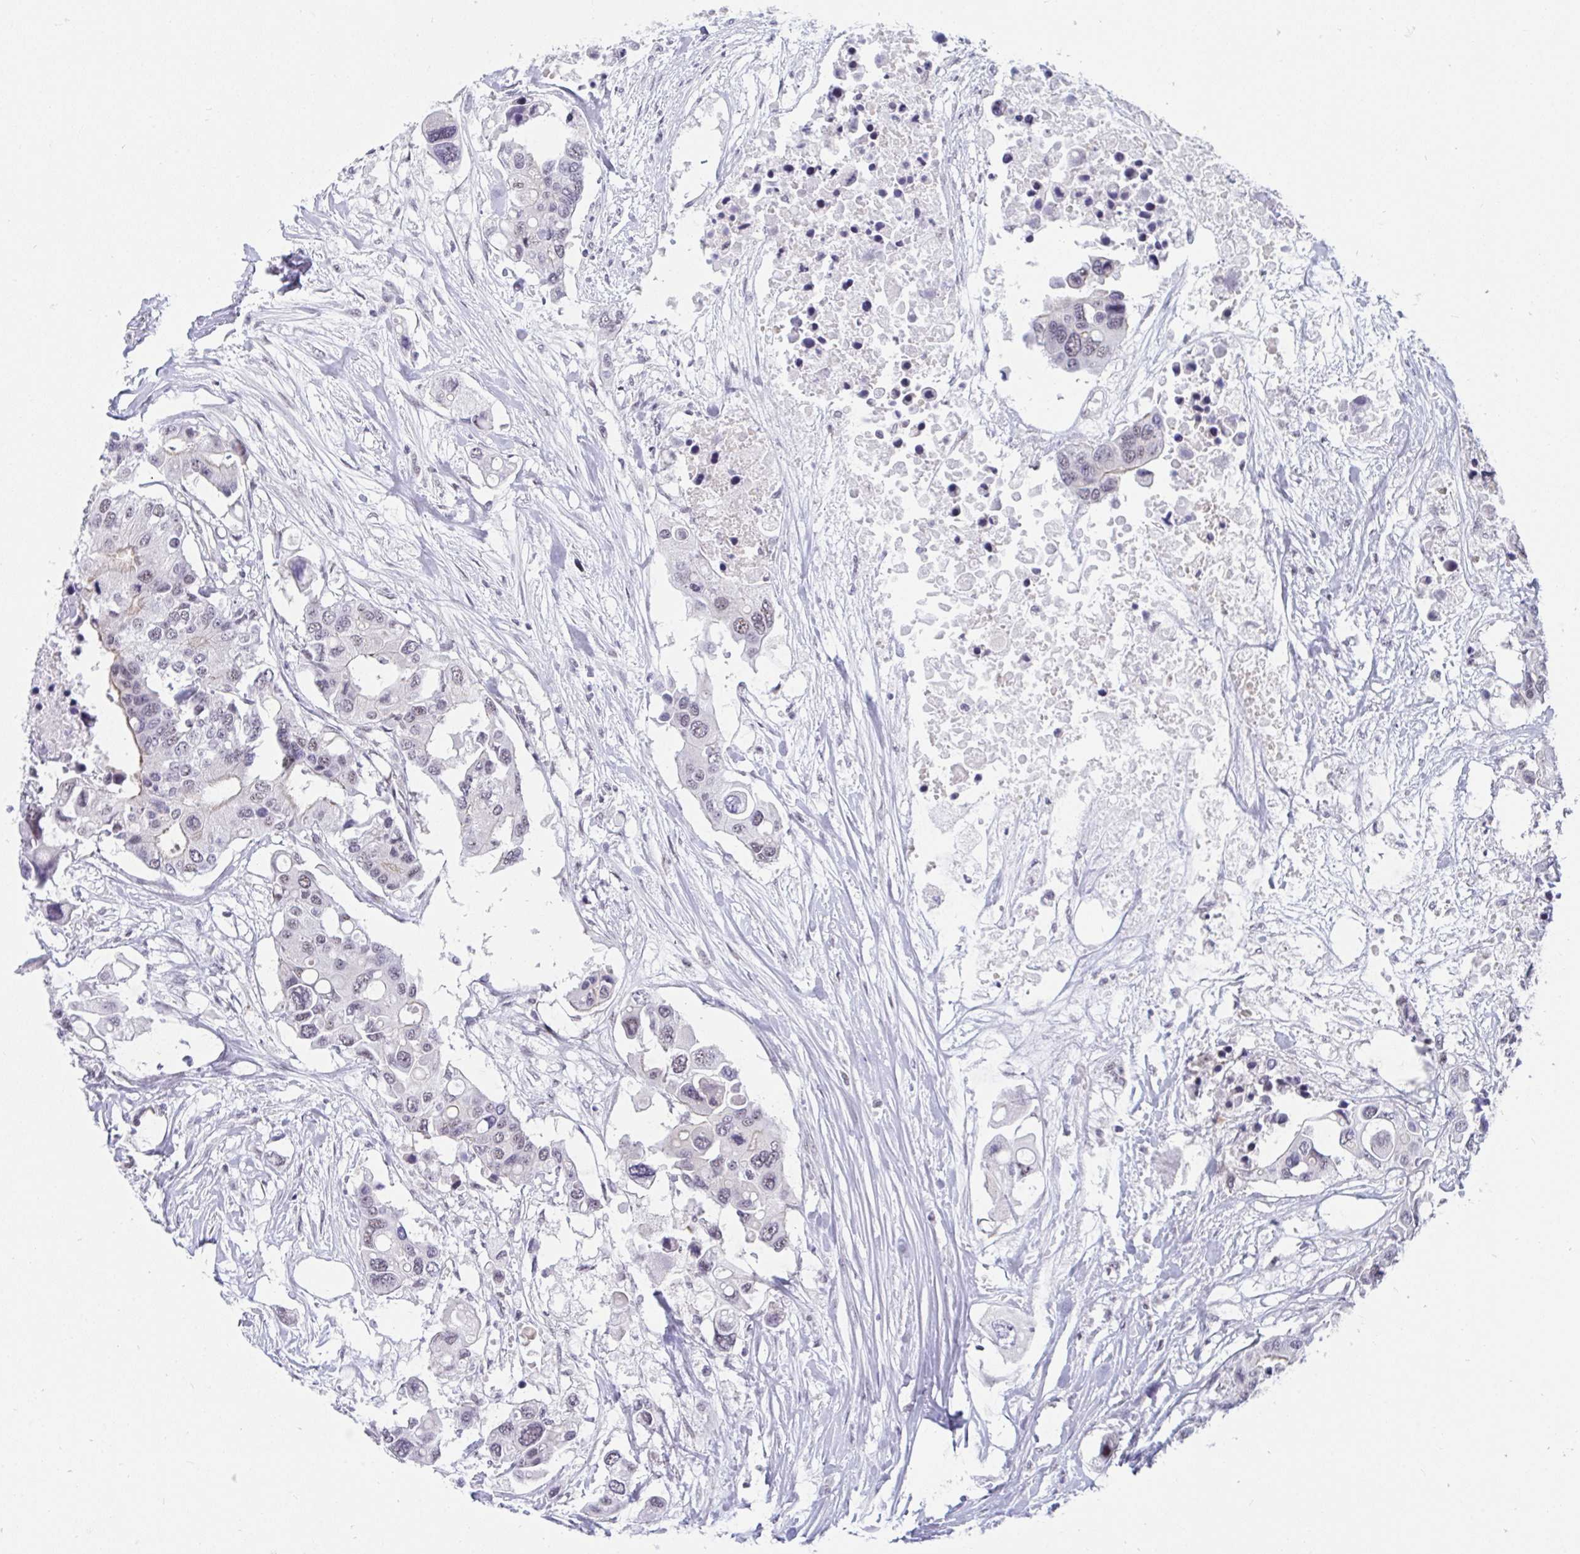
{"staining": {"intensity": "weak", "quantity": "<25%", "location": "cytoplasmic/membranous,nuclear"}, "tissue": "colorectal cancer", "cell_type": "Tumor cells", "image_type": "cancer", "snomed": [{"axis": "morphology", "description": "Adenocarcinoma, NOS"}, {"axis": "topography", "description": "Colon"}], "caption": "High power microscopy image of an IHC micrograph of adenocarcinoma (colorectal), revealing no significant staining in tumor cells.", "gene": "PRR14", "patient": {"sex": "male", "age": 77}}